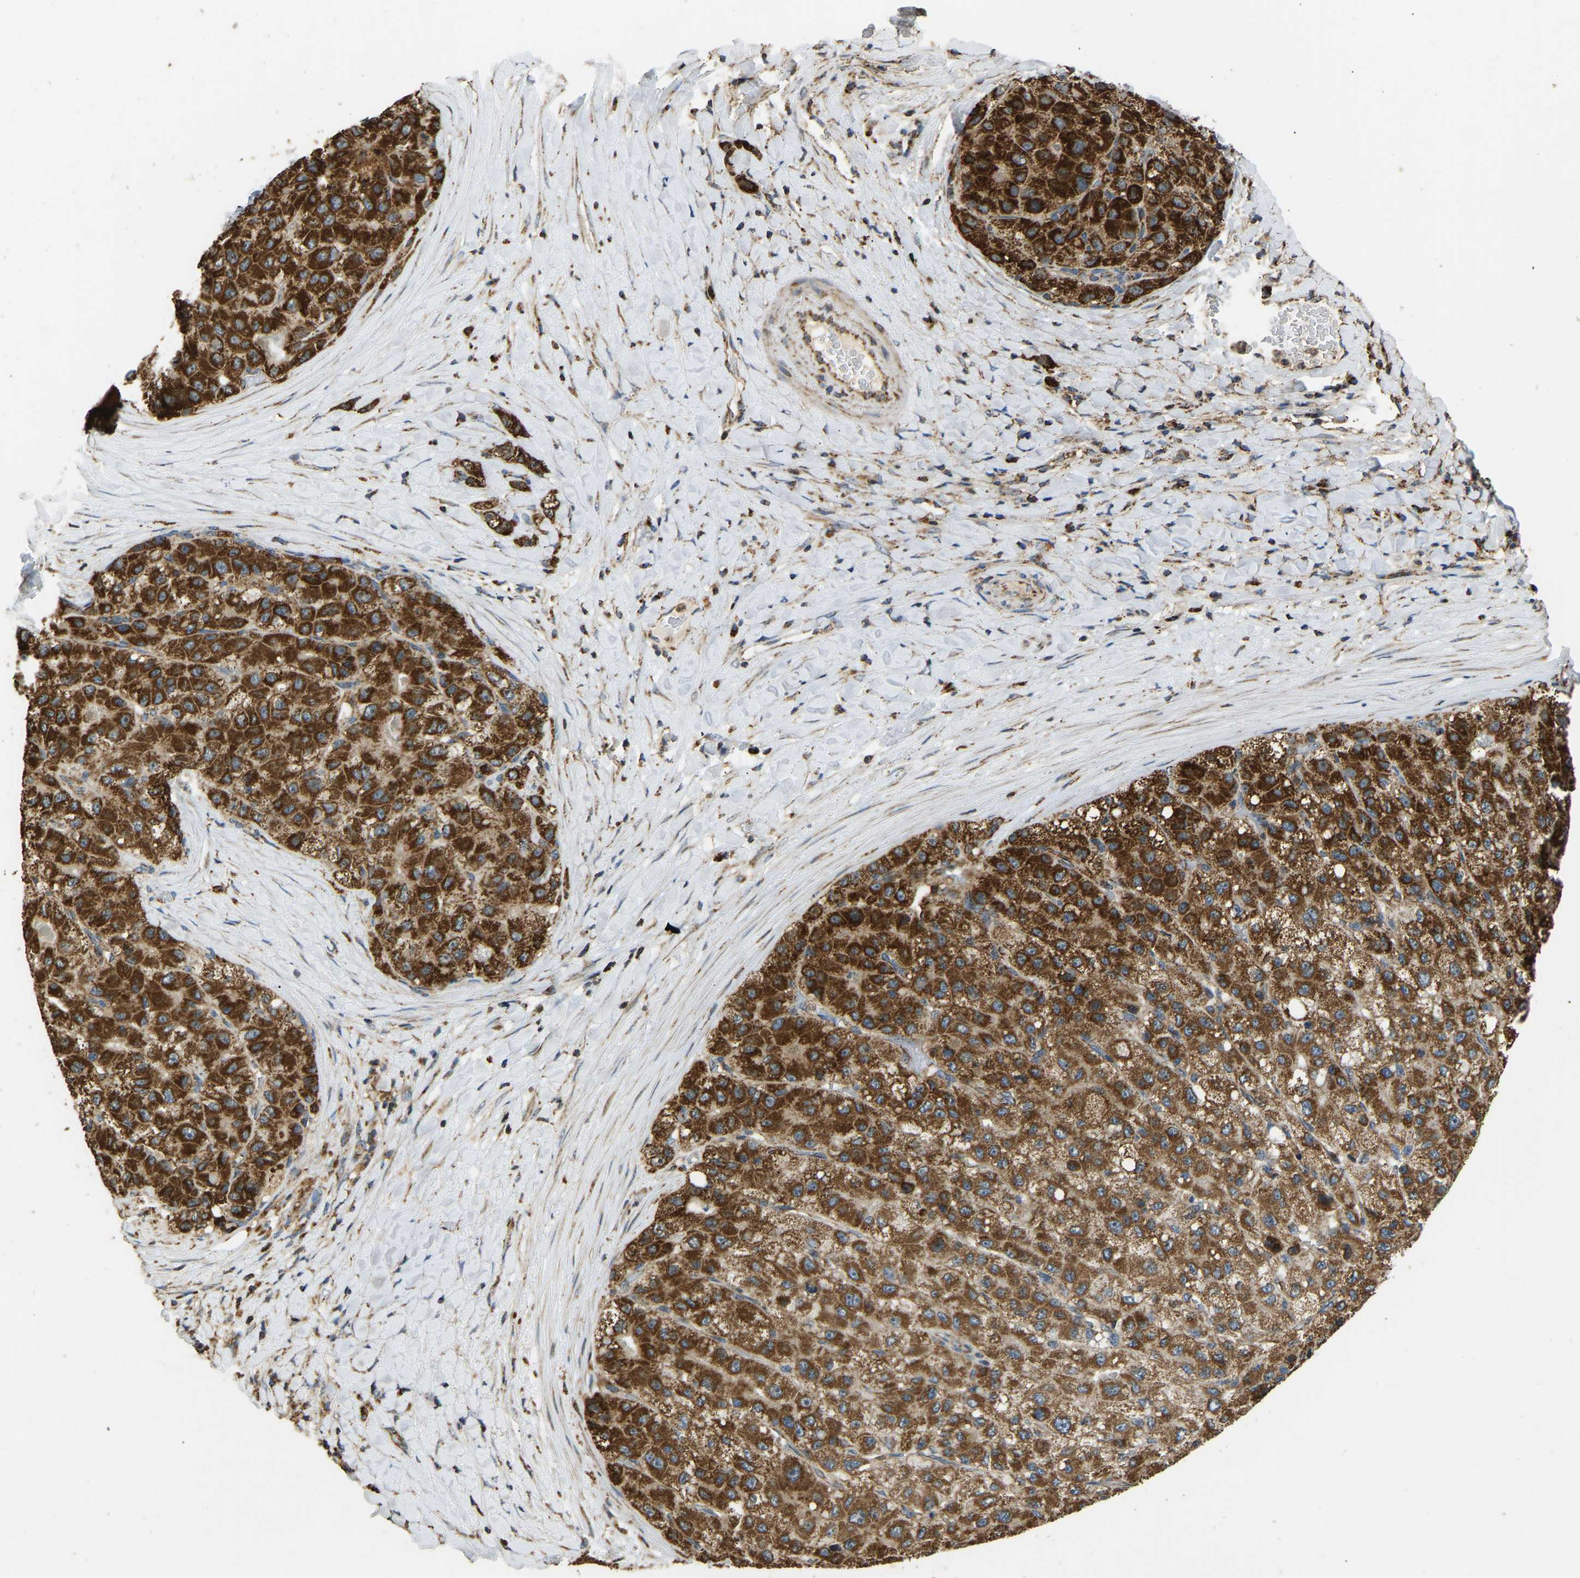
{"staining": {"intensity": "strong", "quantity": ">75%", "location": "cytoplasmic/membranous"}, "tissue": "liver cancer", "cell_type": "Tumor cells", "image_type": "cancer", "snomed": [{"axis": "morphology", "description": "Carcinoma, Hepatocellular, NOS"}, {"axis": "topography", "description": "Liver"}], "caption": "Protein staining of hepatocellular carcinoma (liver) tissue exhibits strong cytoplasmic/membranous expression in approximately >75% of tumor cells.", "gene": "TUFM", "patient": {"sex": "male", "age": 80}}